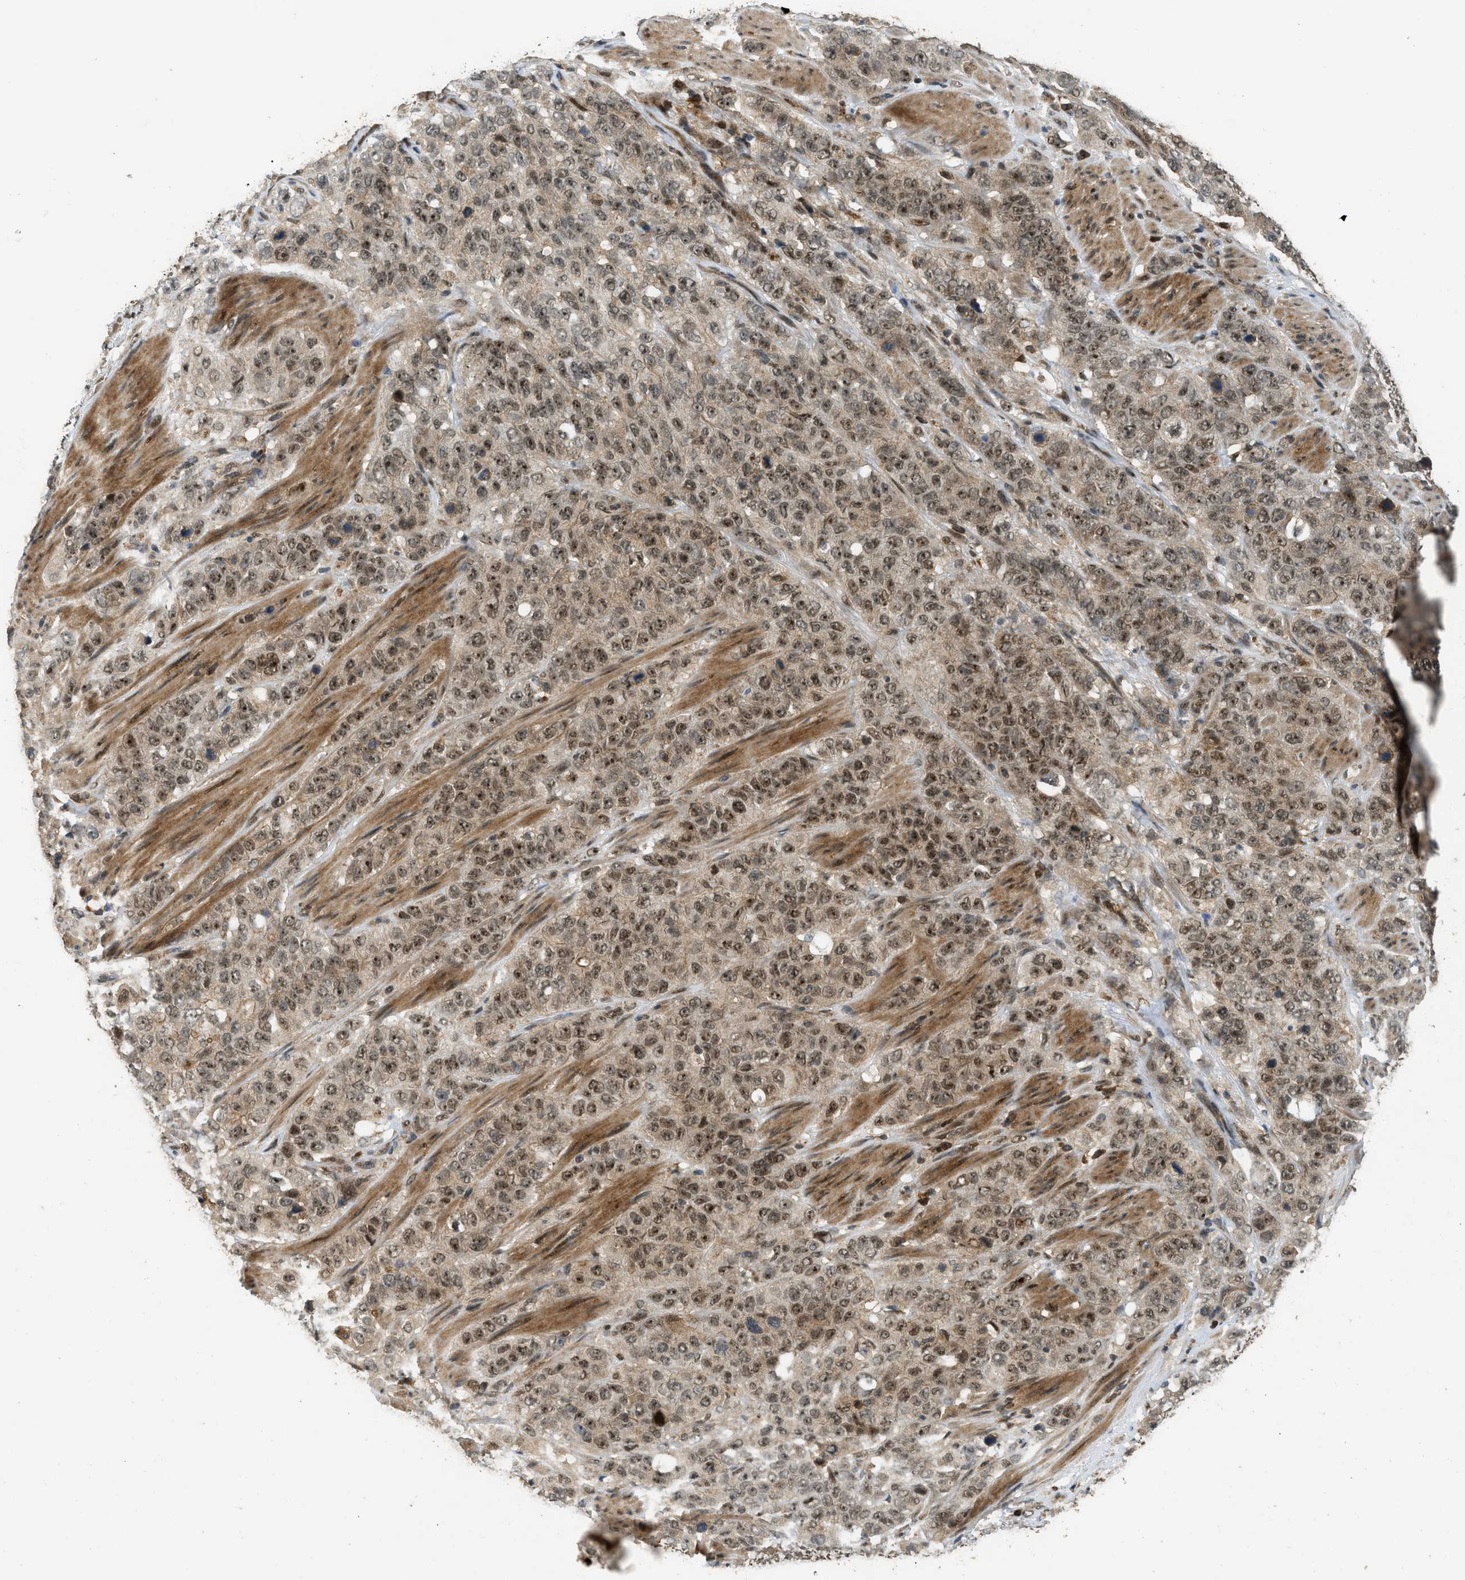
{"staining": {"intensity": "moderate", "quantity": ">75%", "location": "cytoplasmic/membranous,nuclear"}, "tissue": "stomach cancer", "cell_type": "Tumor cells", "image_type": "cancer", "snomed": [{"axis": "morphology", "description": "Adenocarcinoma, NOS"}, {"axis": "topography", "description": "Stomach"}], "caption": "Immunohistochemistry histopathology image of neoplastic tissue: human stomach cancer stained using IHC demonstrates medium levels of moderate protein expression localized specifically in the cytoplasmic/membranous and nuclear of tumor cells, appearing as a cytoplasmic/membranous and nuclear brown color.", "gene": "GET1", "patient": {"sex": "male", "age": 48}}